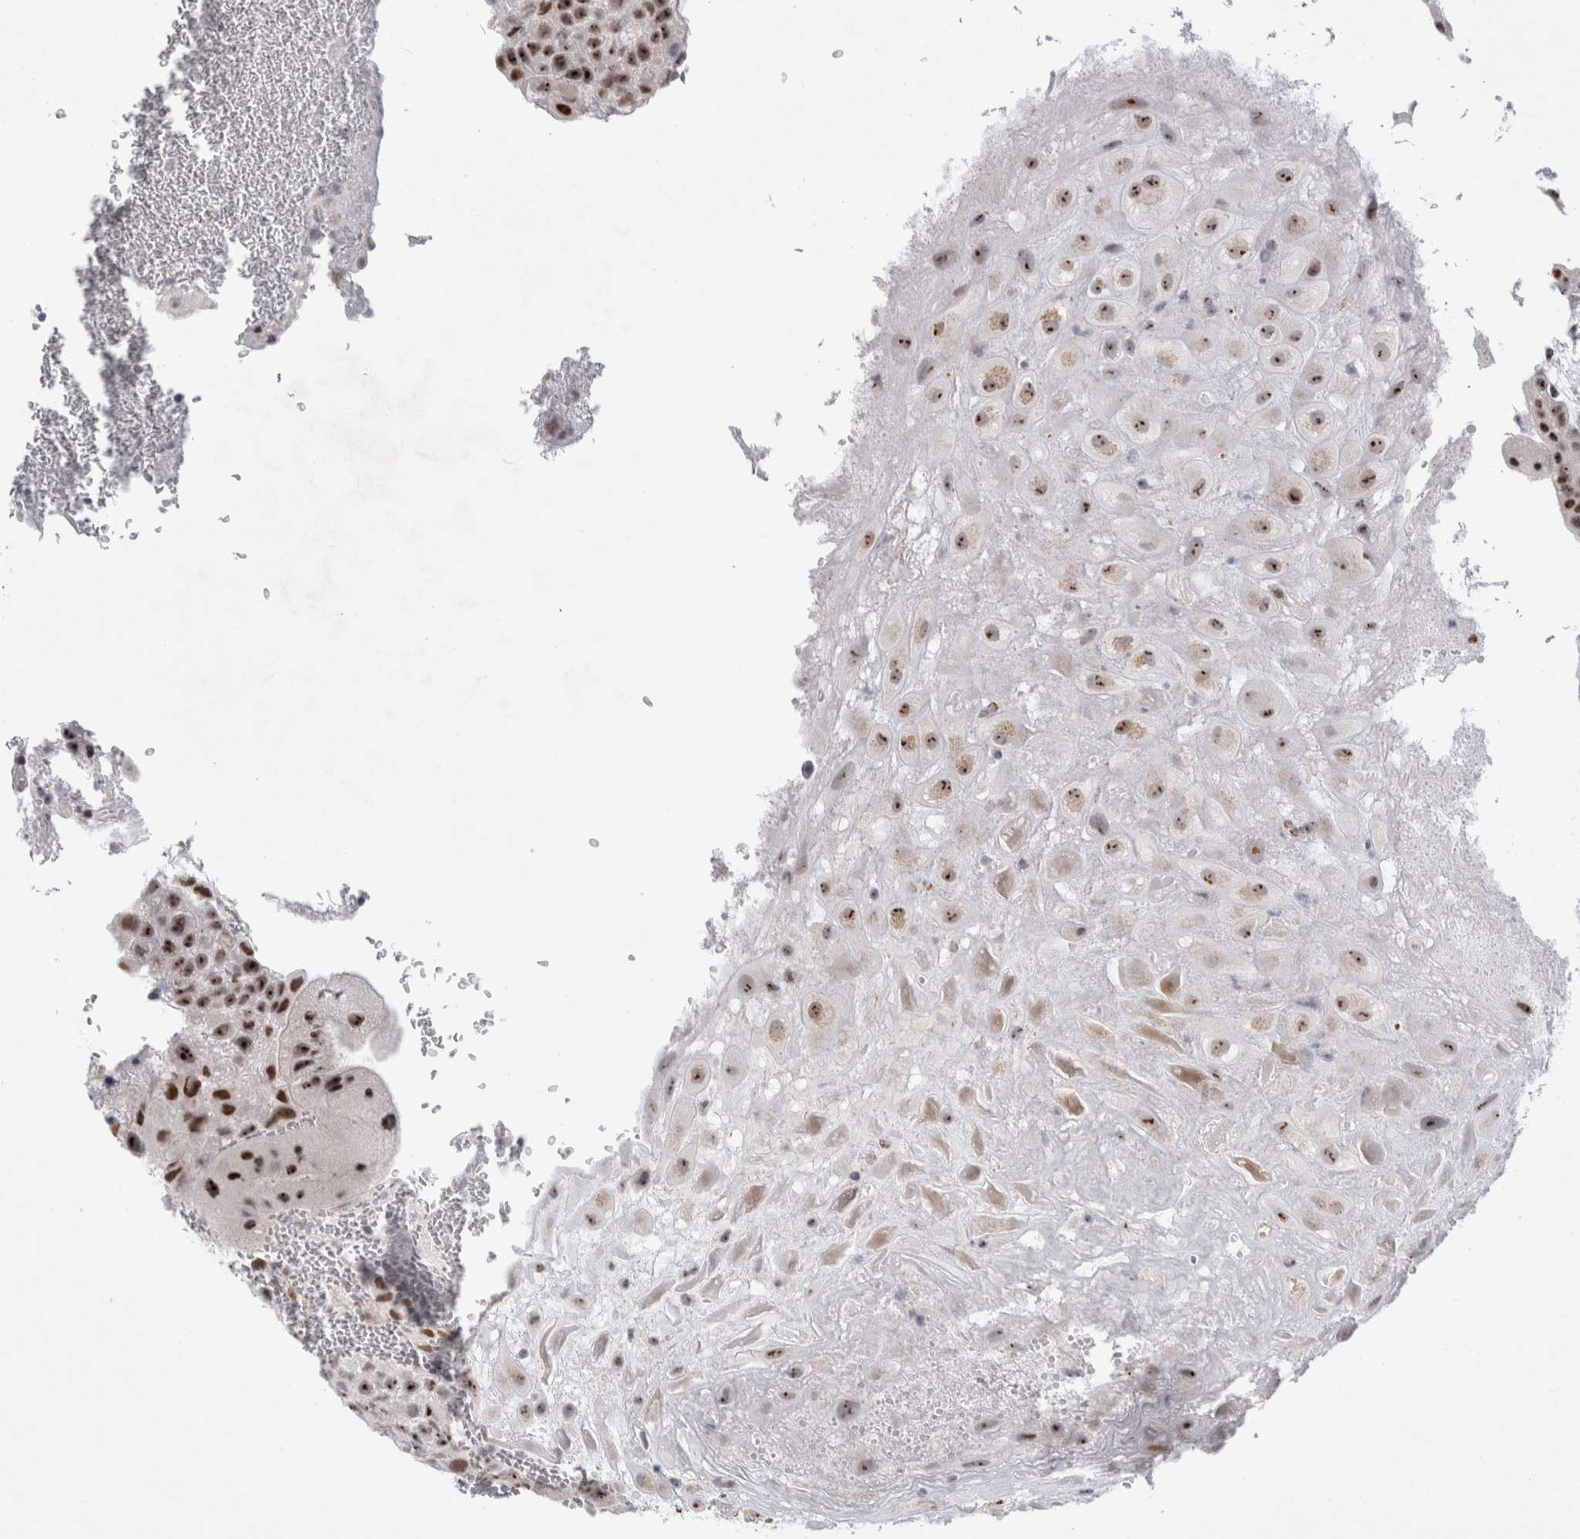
{"staining": {"intensity": "strong", "quantity": ">75%", "location": "nuclear"}, "tissue": "placenta", "cell_type": "Decidual cells", "image_type": "normal", "snomed": [{"axis": "morphology", "description": "Normal tissue, NOS"}, {"axis": "topography", "description": "Placenta"}], "caption": "Immunohistochemical staining of benign human placenta shows strong nuclear protein expression in about >75% of decidual cells.", "gene": "CERS5", "patient": {"sex": "female", "age": 35}}